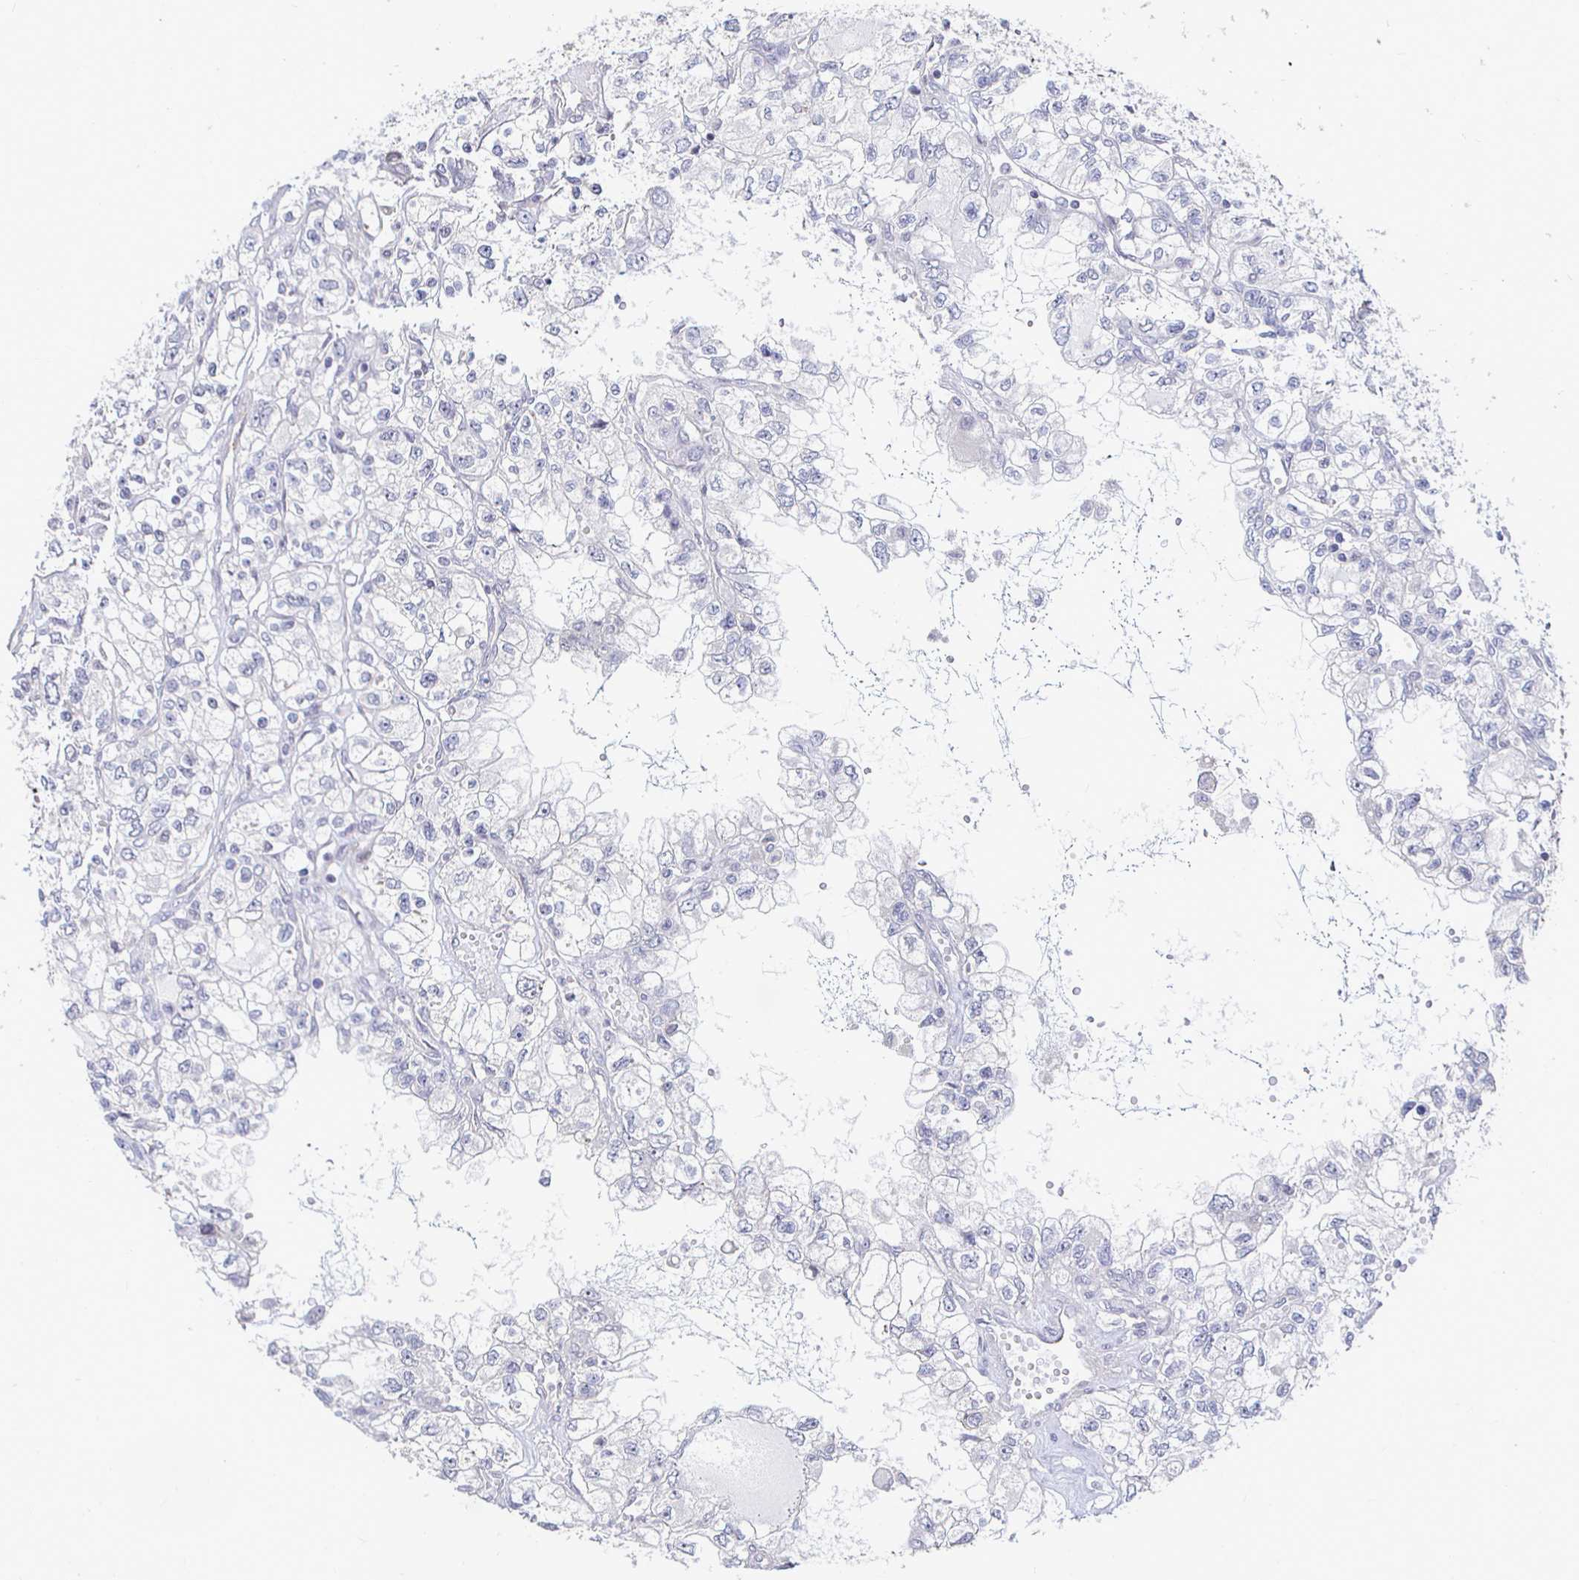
{"staining": {"intensity": "negative", "quantity": "none", "location": "none"}, "tissue": "renal cancer", "cell_type": "Tumor cells", "image_type": "cancer", "snomed": [{"axis": "morphology", "description": "Adenocarcinoma, NOS"}, {"axis": "topography", "description": "Kidney"}], "caption": "Immunohistochemical staining of human adenocarcinoma (renal) shows no significant expression in tumor cells.", "gene": "CAPN11", "patient": {"sex": "female", "age": 59}}